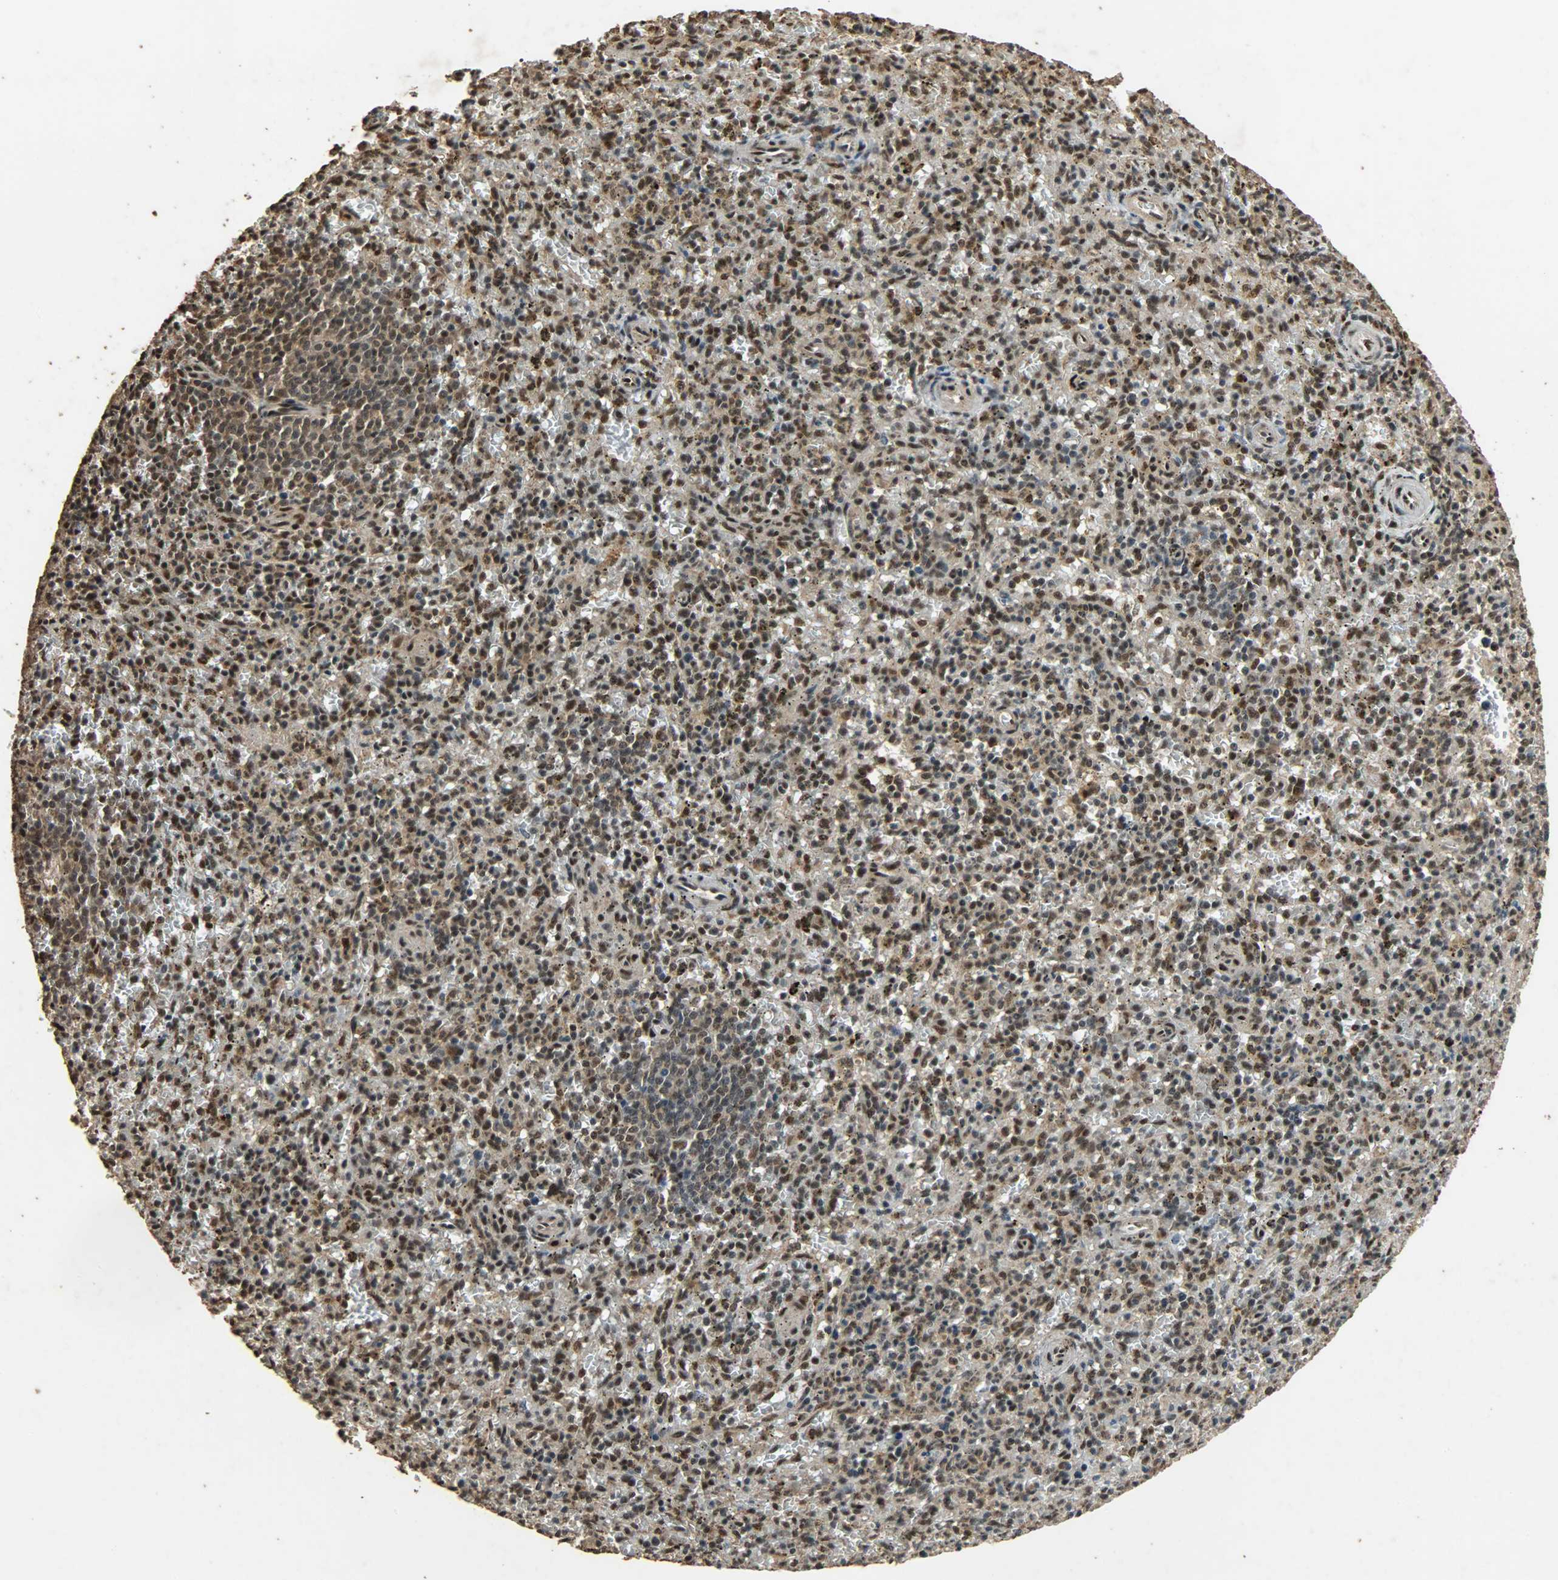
{"staining": {"intensity": "strong", "quantity": "25%-75%", "location": "nuclear"}, "tissue": "spleen", "cell_type": "Cells in red pulp", "image_type": "normal", "snomed": [{"axis": "morphology", "description": "Normal tissue, NOS"}, {"axis": "topography", "description": "Spleen"}], "caption": "A photomicrograph showing strong nuclear positivity in about 25%-75% of cells in red pulp in unremarkable spleen, as visualized by brown immunohistochemical staining.", "gene": "CCNT2", "patient": {"sex": "male", "age": 72}}